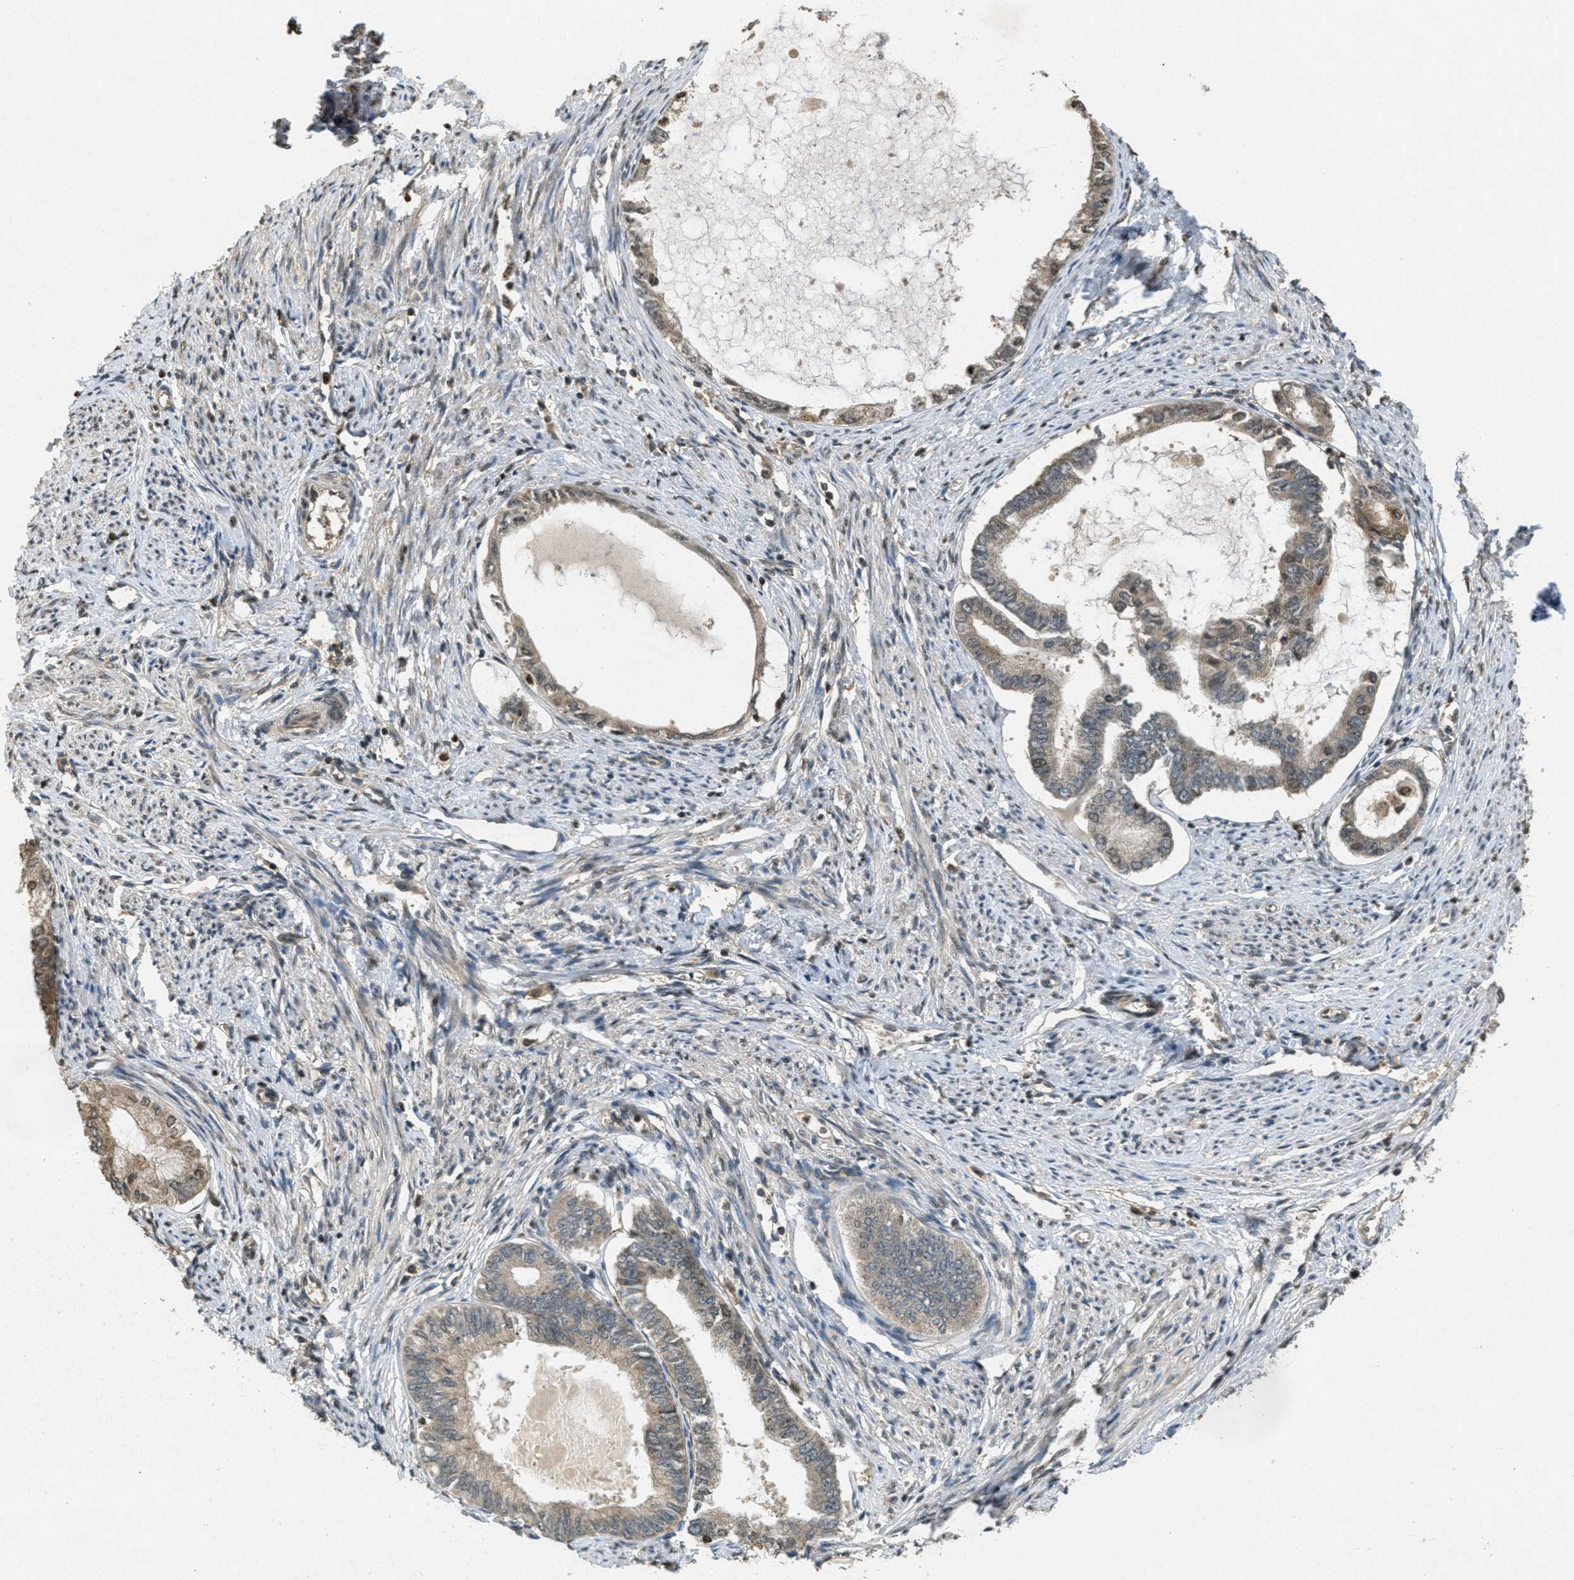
{"staining": {"intensity": "weak", "quantity": ">75%", "location": "cytoplasmic/membranous"}, "tissue": "endometrial cancer", "cell_type": "Tumor cells", "image_type": "cancer", "snomed": [{"axis": "morphology", "description": "Adenocarcinoma, NOS"}, {"axis": "topography", "description": "Endometrium"}], "caption": "Adenocarcinoma (endometrial) stained with a protein marker exhibits weak staining in tumor cells.", "gene": "ATG7", "patient": {"sex": "female", "age": 86}}